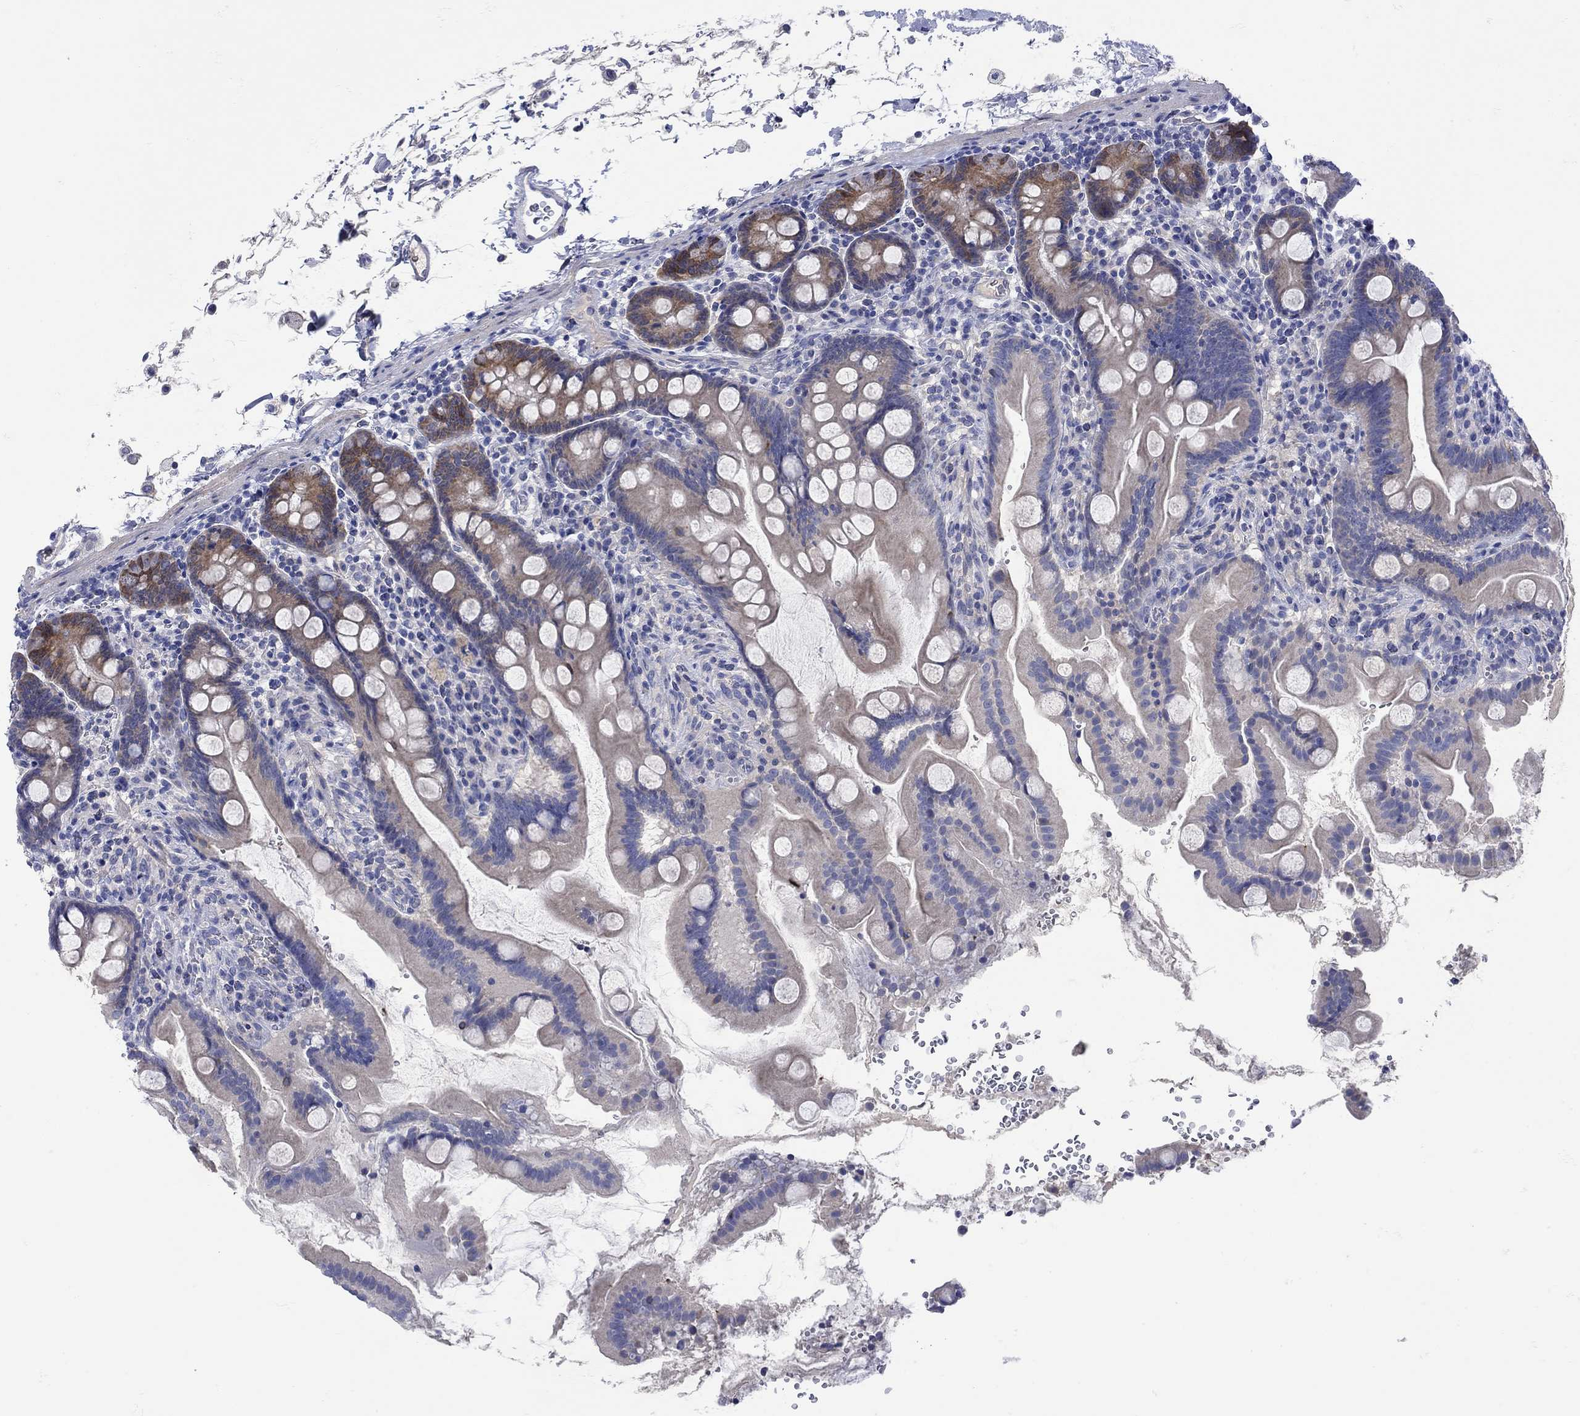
{"staining": {"intensity": "strong", "quantity": "<25%", "location": "cytoplasmic/membranous"}, "tissue": "small intestine", "cell_type": "Glandular cells", "image_type": "normal", "snomed": [{"axis": "morphology", "description": "Normal tissue, NOS"}, {"axis": "topography", "description": "Small intestine"}], "caption": "Approximately <25% of glandular cells in benign small intestine reveal strong cytoplasmic/membranous protein expression as visualized by brown immunohistochemical staining.", "gene": "MSI1", "patient": {"sex": "female", "age": 44}}